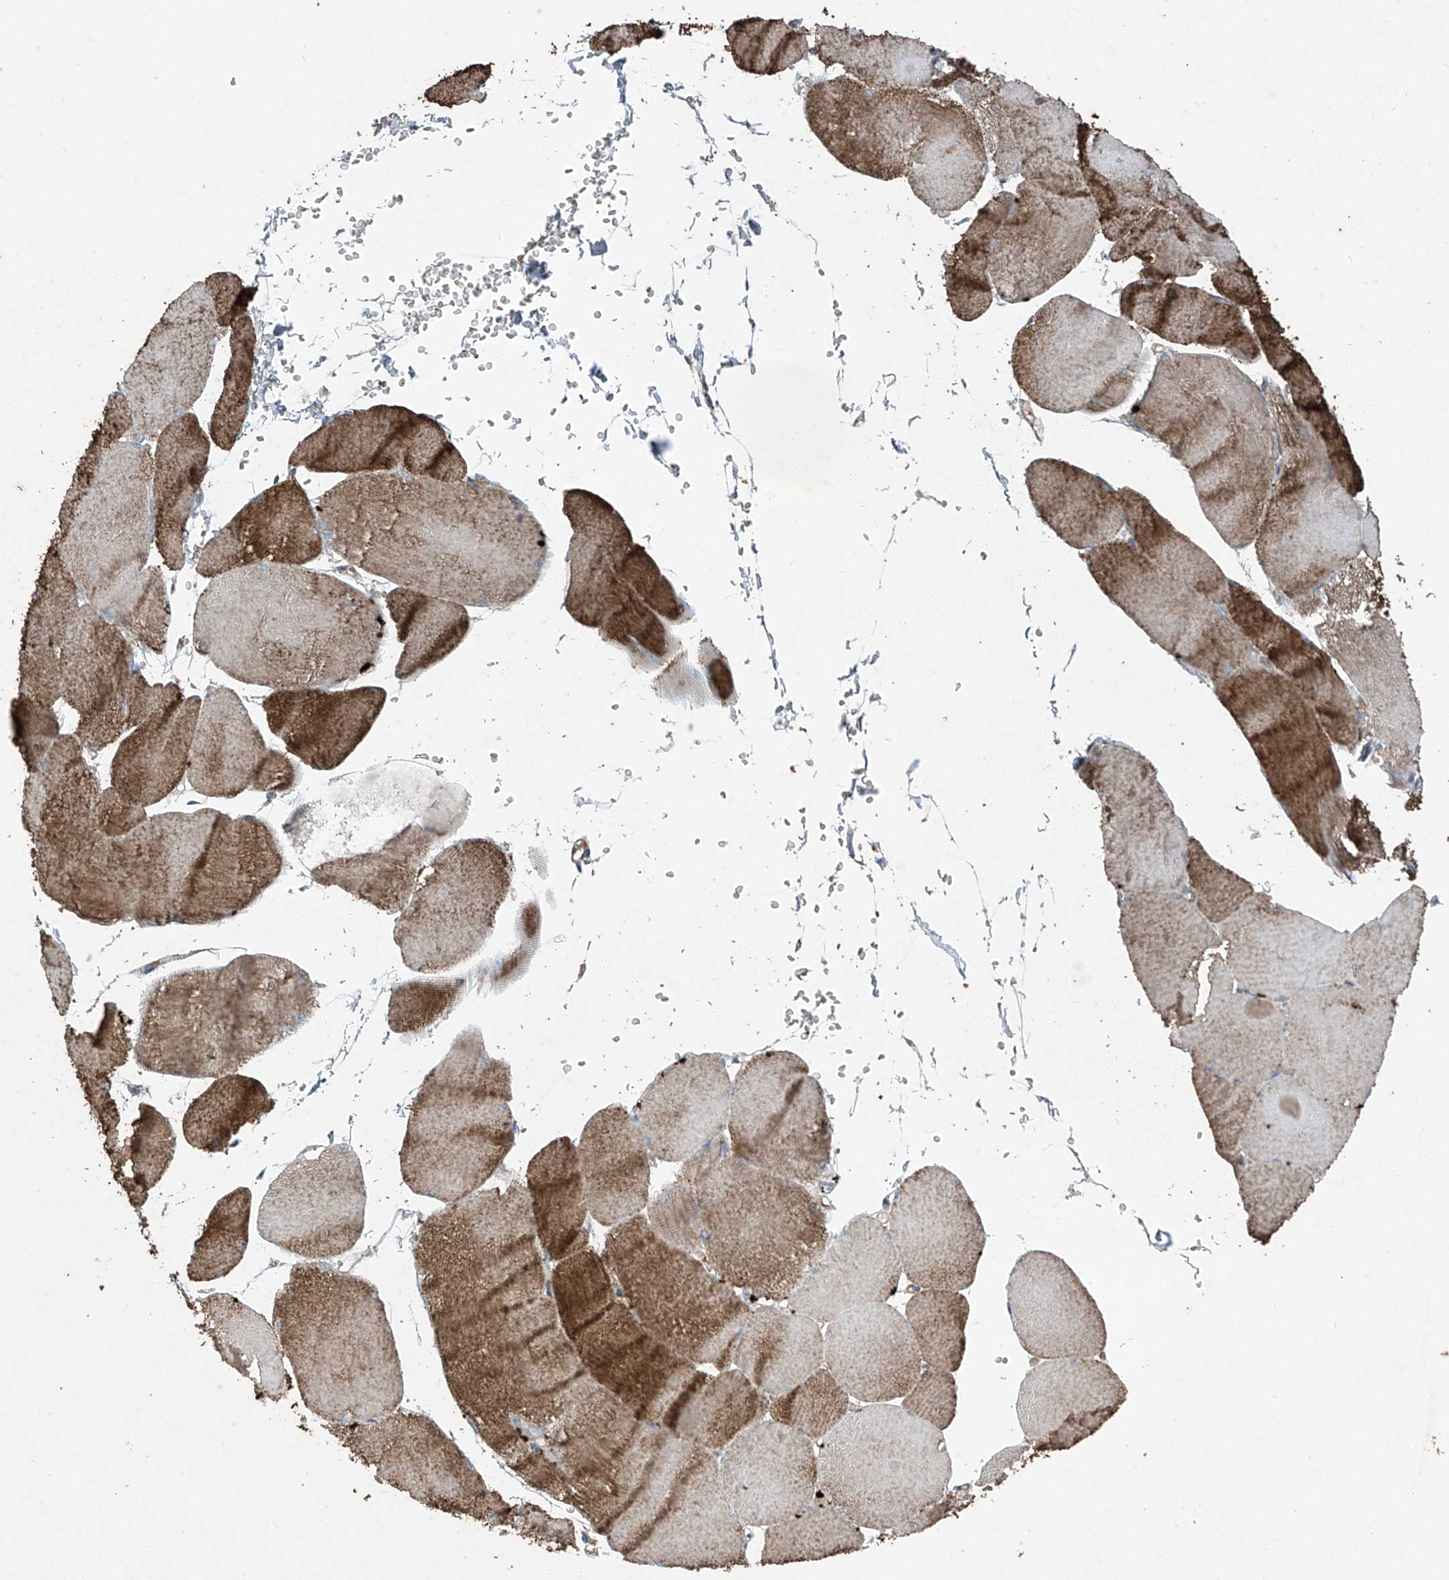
{"staining": {"intensity": "moderate", "quantity": "25%-75%", "location": "cytoplasmic/membranous"}, "tissue": "skeletal muscle", "cell_type": "Myocytes", "image_type": "normal", "snomed": [{"axis": "morphology", "description": "Normal tissue, NOS"}, {"axis": "morphology", "description": "Basal cell carcinoma"}, {"axis": "topography", "description": "Skeletal muscle"}], "caption": "Immunohistochemistry (IHC) photomicrograph of unremarkable human skeletal muscle stained for a protein (brown), which reveals medium levels of moderate cytoplasmic/membranous expression in approximately 25%-75% of myocytes.", "gene": "FOXRED2", "patient": {"sex": "female", "age": 64}}